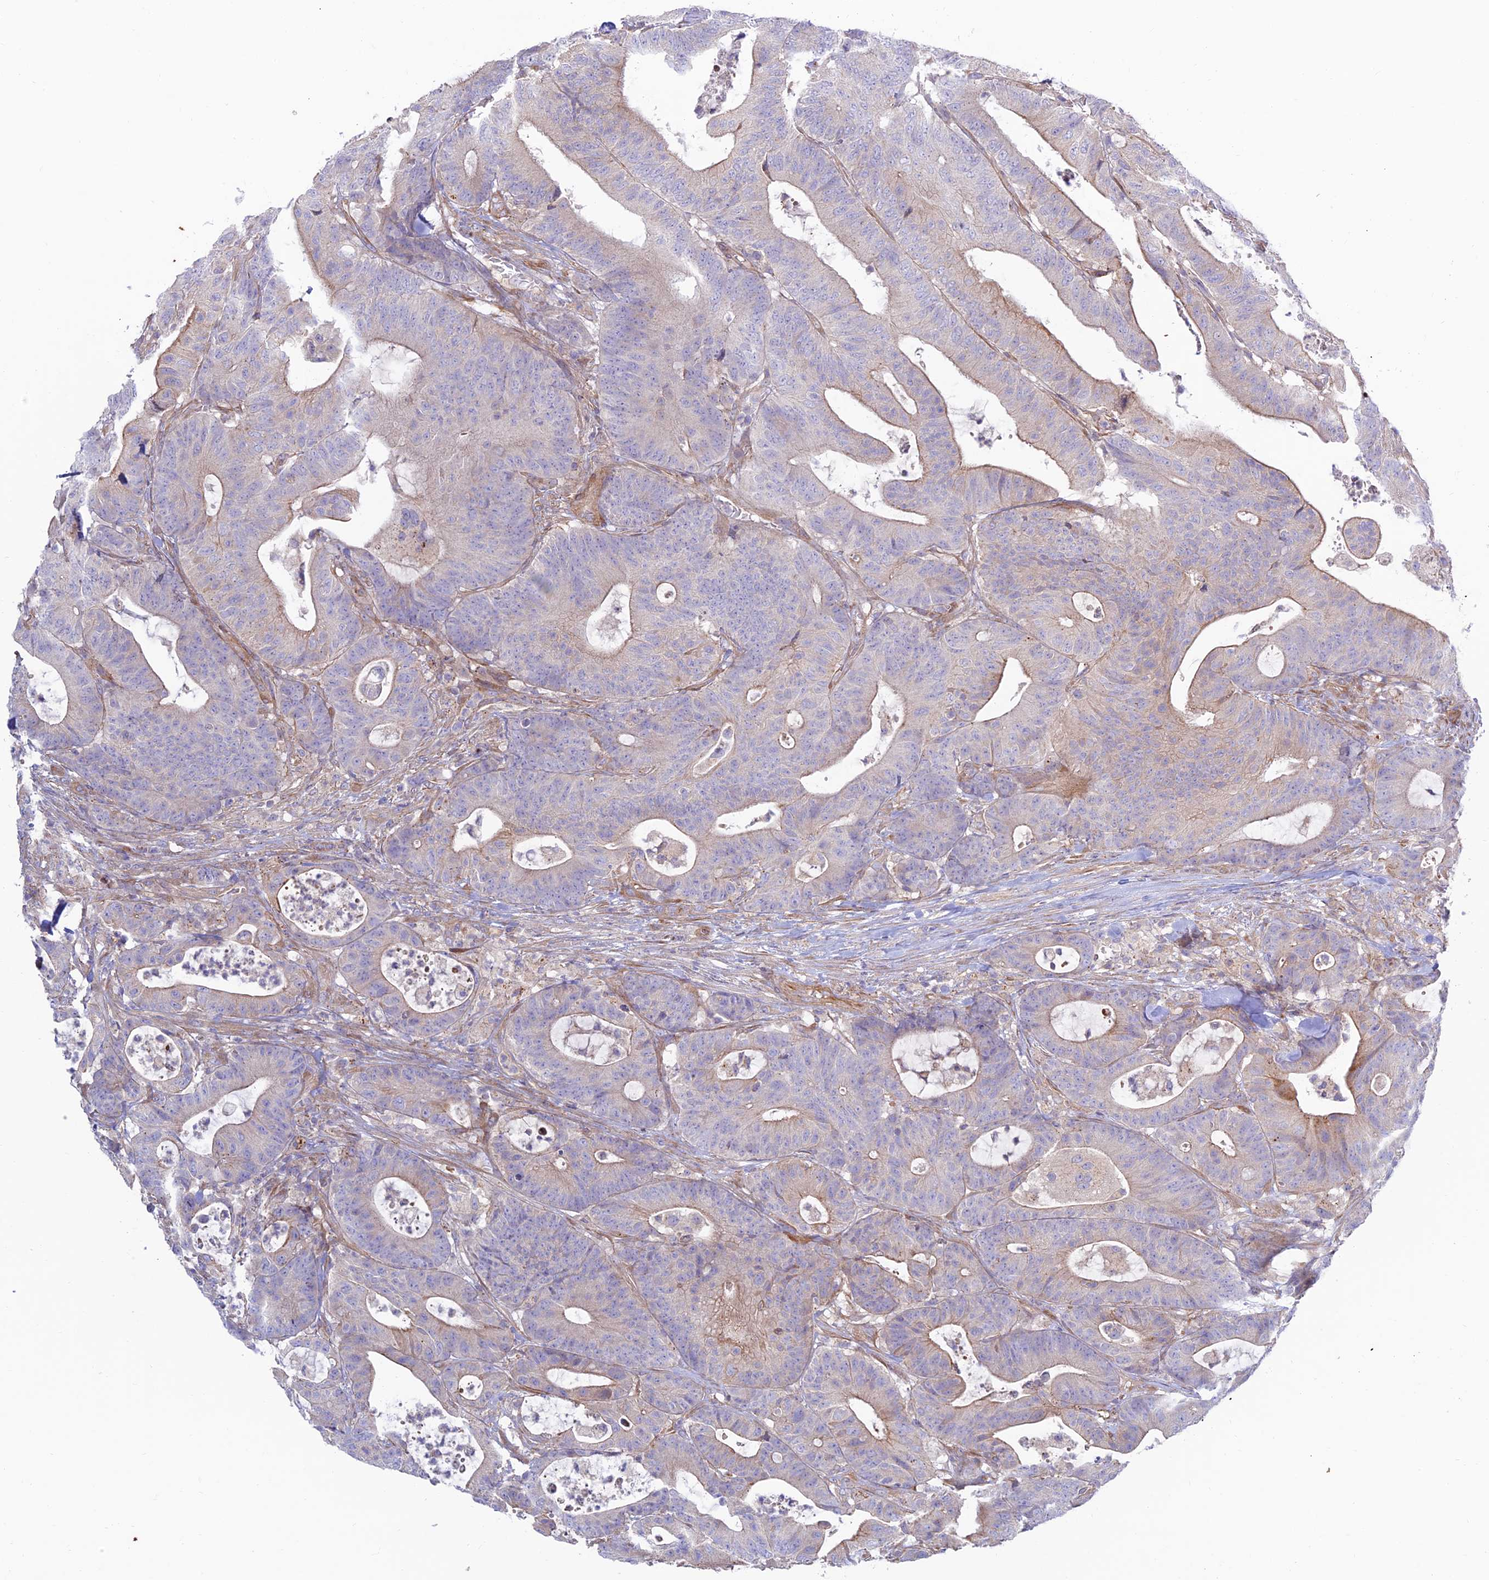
{"staining": {"intensity": "weak", "quantity": "25%-75%", "location": "cytoplasmic/membranous"}, "tissue": "colorectal cancer", "cell_type": "Tumor cells", "image_type": "cancer", "snomed": [{"axis": "morphology", "description": "Adenocarcinoma, NOS"}, {"axis": "topography", "description": "Colon"}], "caption": "Tumor cells demonstrate low levels of weak cytoplasmic/membranous staining in approximately 25%-75% of cells in human colorectal cancer (adenocarcinoma). The protein is shown in brown color, while the nuclei are stained blue.", "gene": "KCNAB1", "patient": {"sex": "female", "age": 84}}